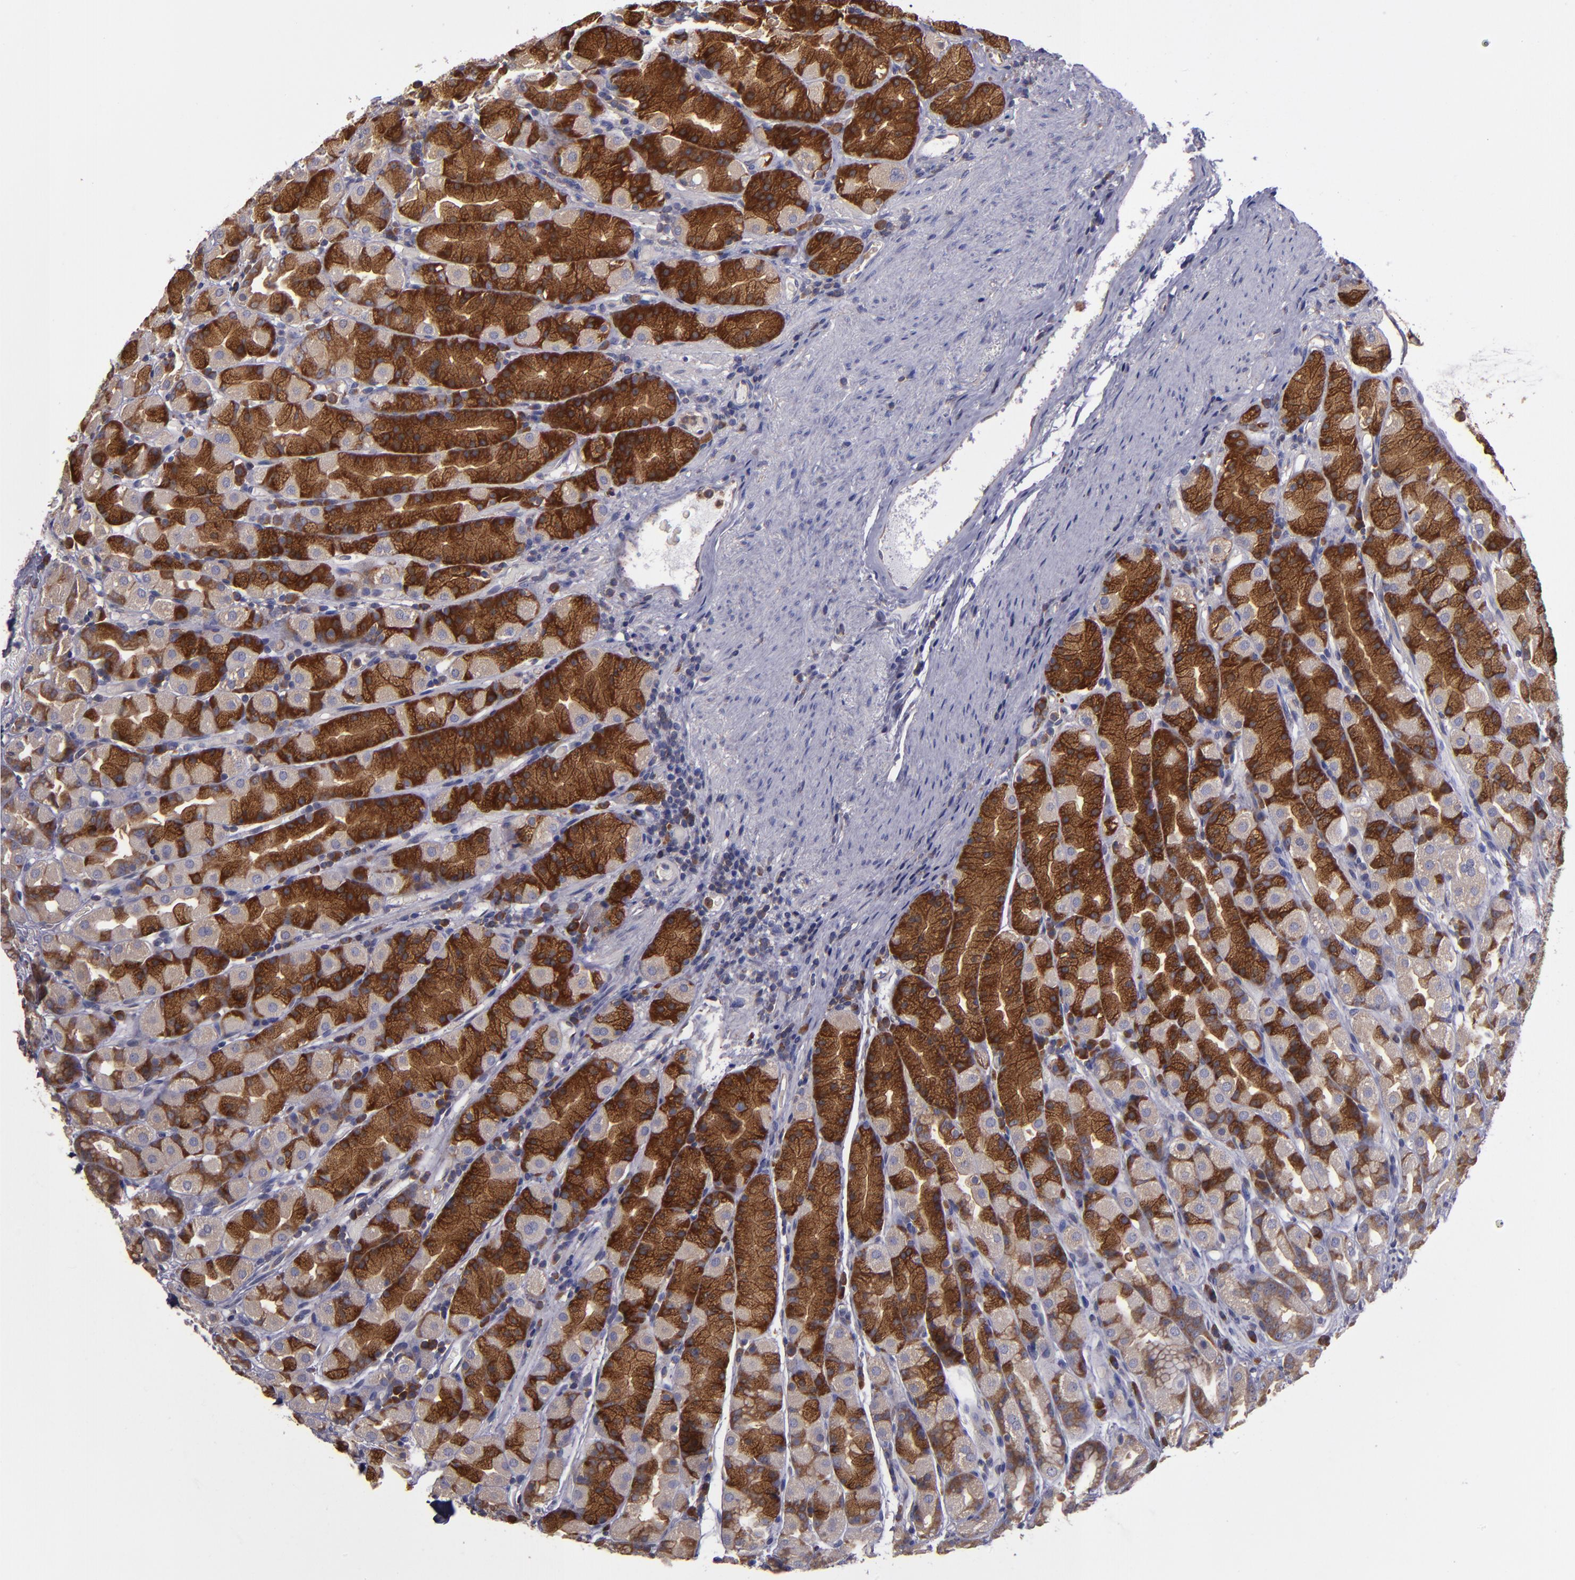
{"staining": {"intensity": "strong", "quantity": "25%-75%", "location": "cytoplasmic/membranous"}, "tissue": "stomach", "cell_type": "Glandular cells", "image_type": "normal", "snomed": [{"axis": "morphology", "description": "Normal tissue, NOS"}, {"axis": "topography", "description": "Stomach, upper"}], "caption": "IHC histopathology image of unremarkable human stomach stained for a protein (brown), which displays high levels of strong cytoplasmic/membranous positivity in about 25%-75% of glandular cells.", "gene": "CARS1", "patient": {"sex": "male", "age": 68}}